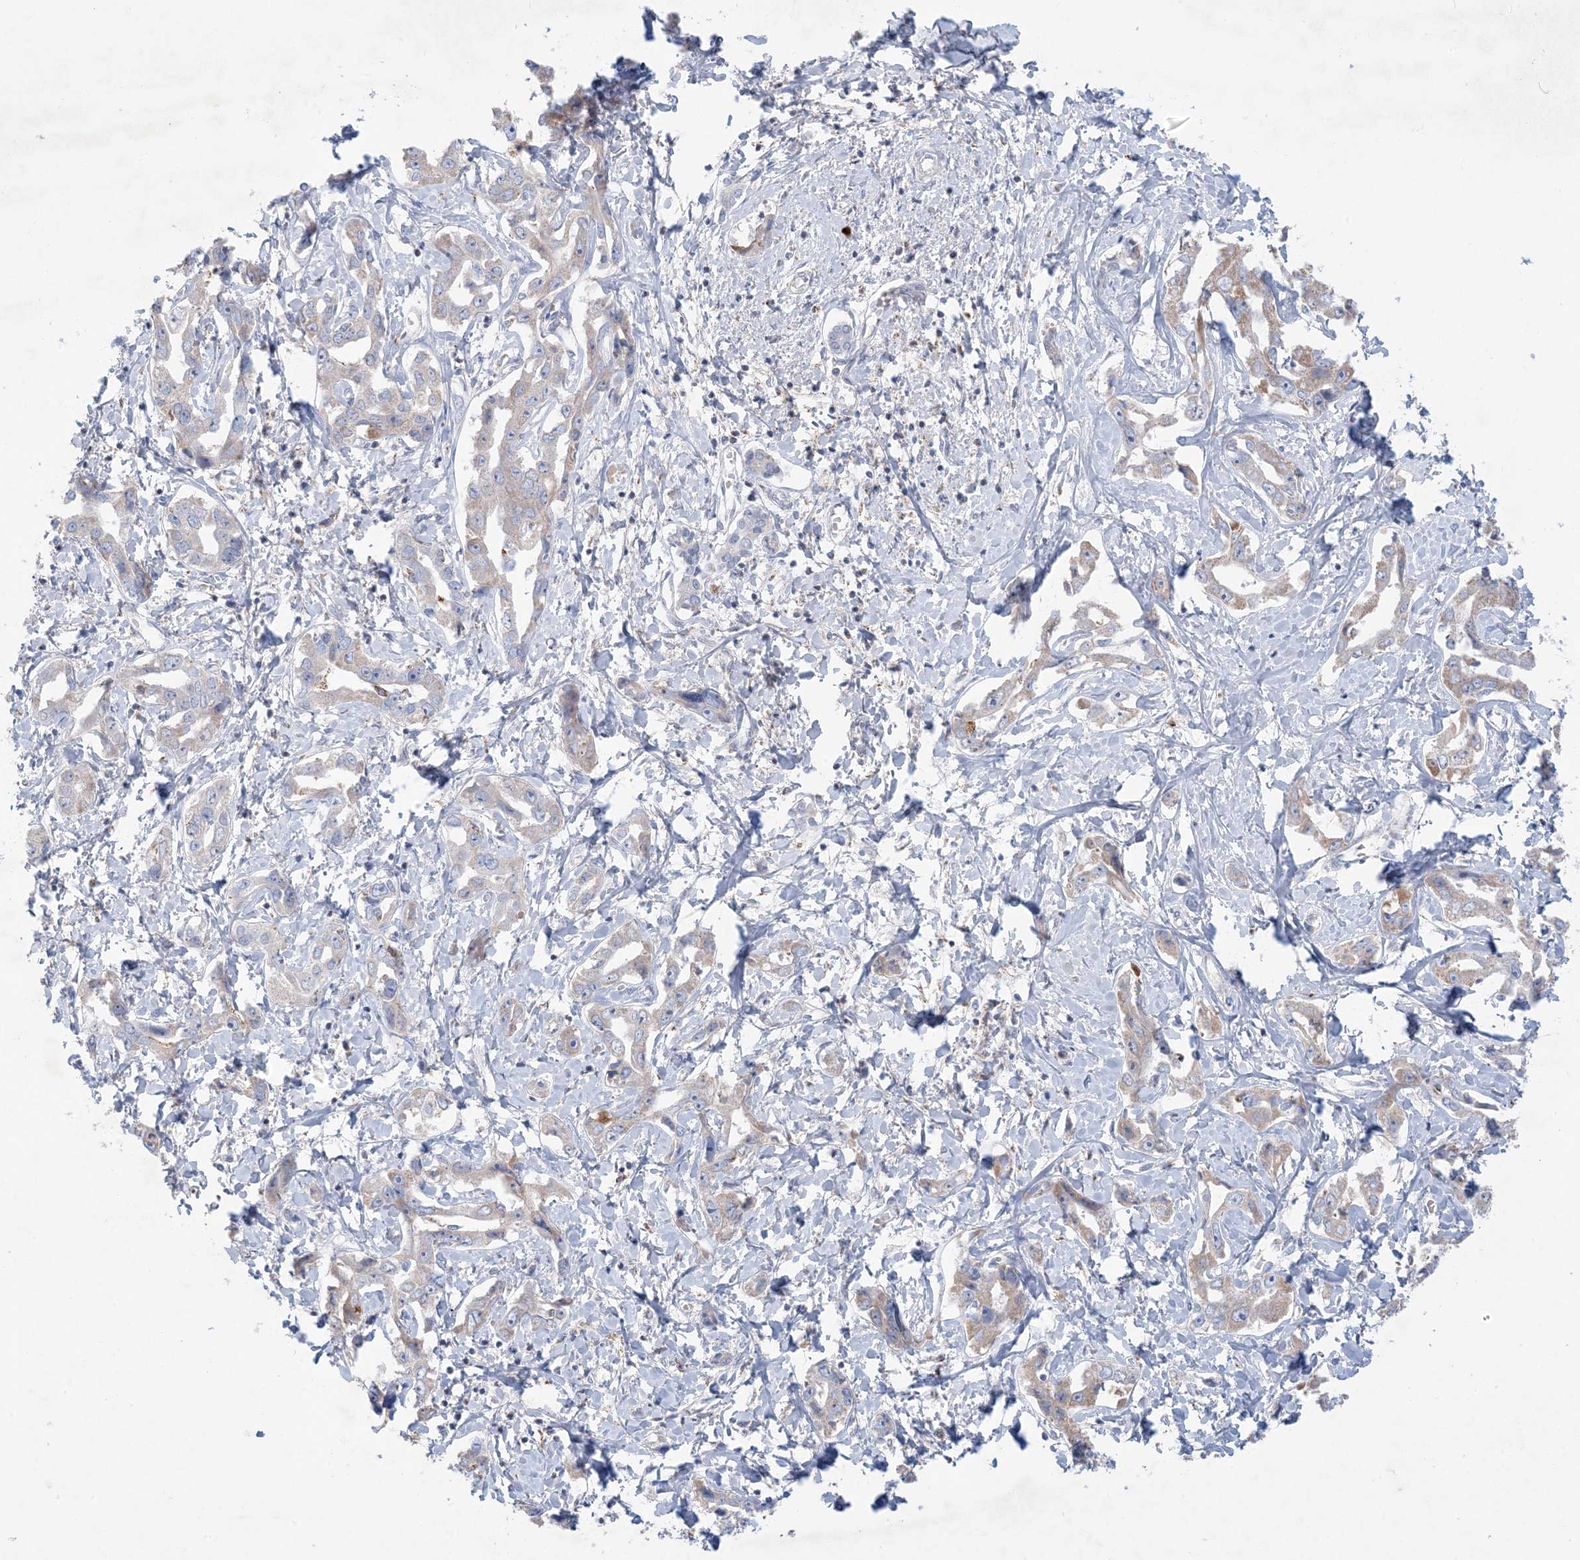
{"staining": {"intensity": "weak", "quantity": "25%-75%", "location": "cytoplasmic/membranous"}, "tissue": "liver cancer", "cell_type": "Tumor cells", "image_type": "cancer", "snomed": [{"axis": "morphology", "description": "Cholangiocarcinoma"}, {"axis": "topography", "description": "Liver"}], "caption": "Immunohistochemical staining of human liver cholangiocarcinoma shows low levels of weak cytoplasmic/membranous protein positivity in approximately 25%-75% of tumor cells.", "gene": "KCTD6", "patient": {"sex": "male", "age": 59}}